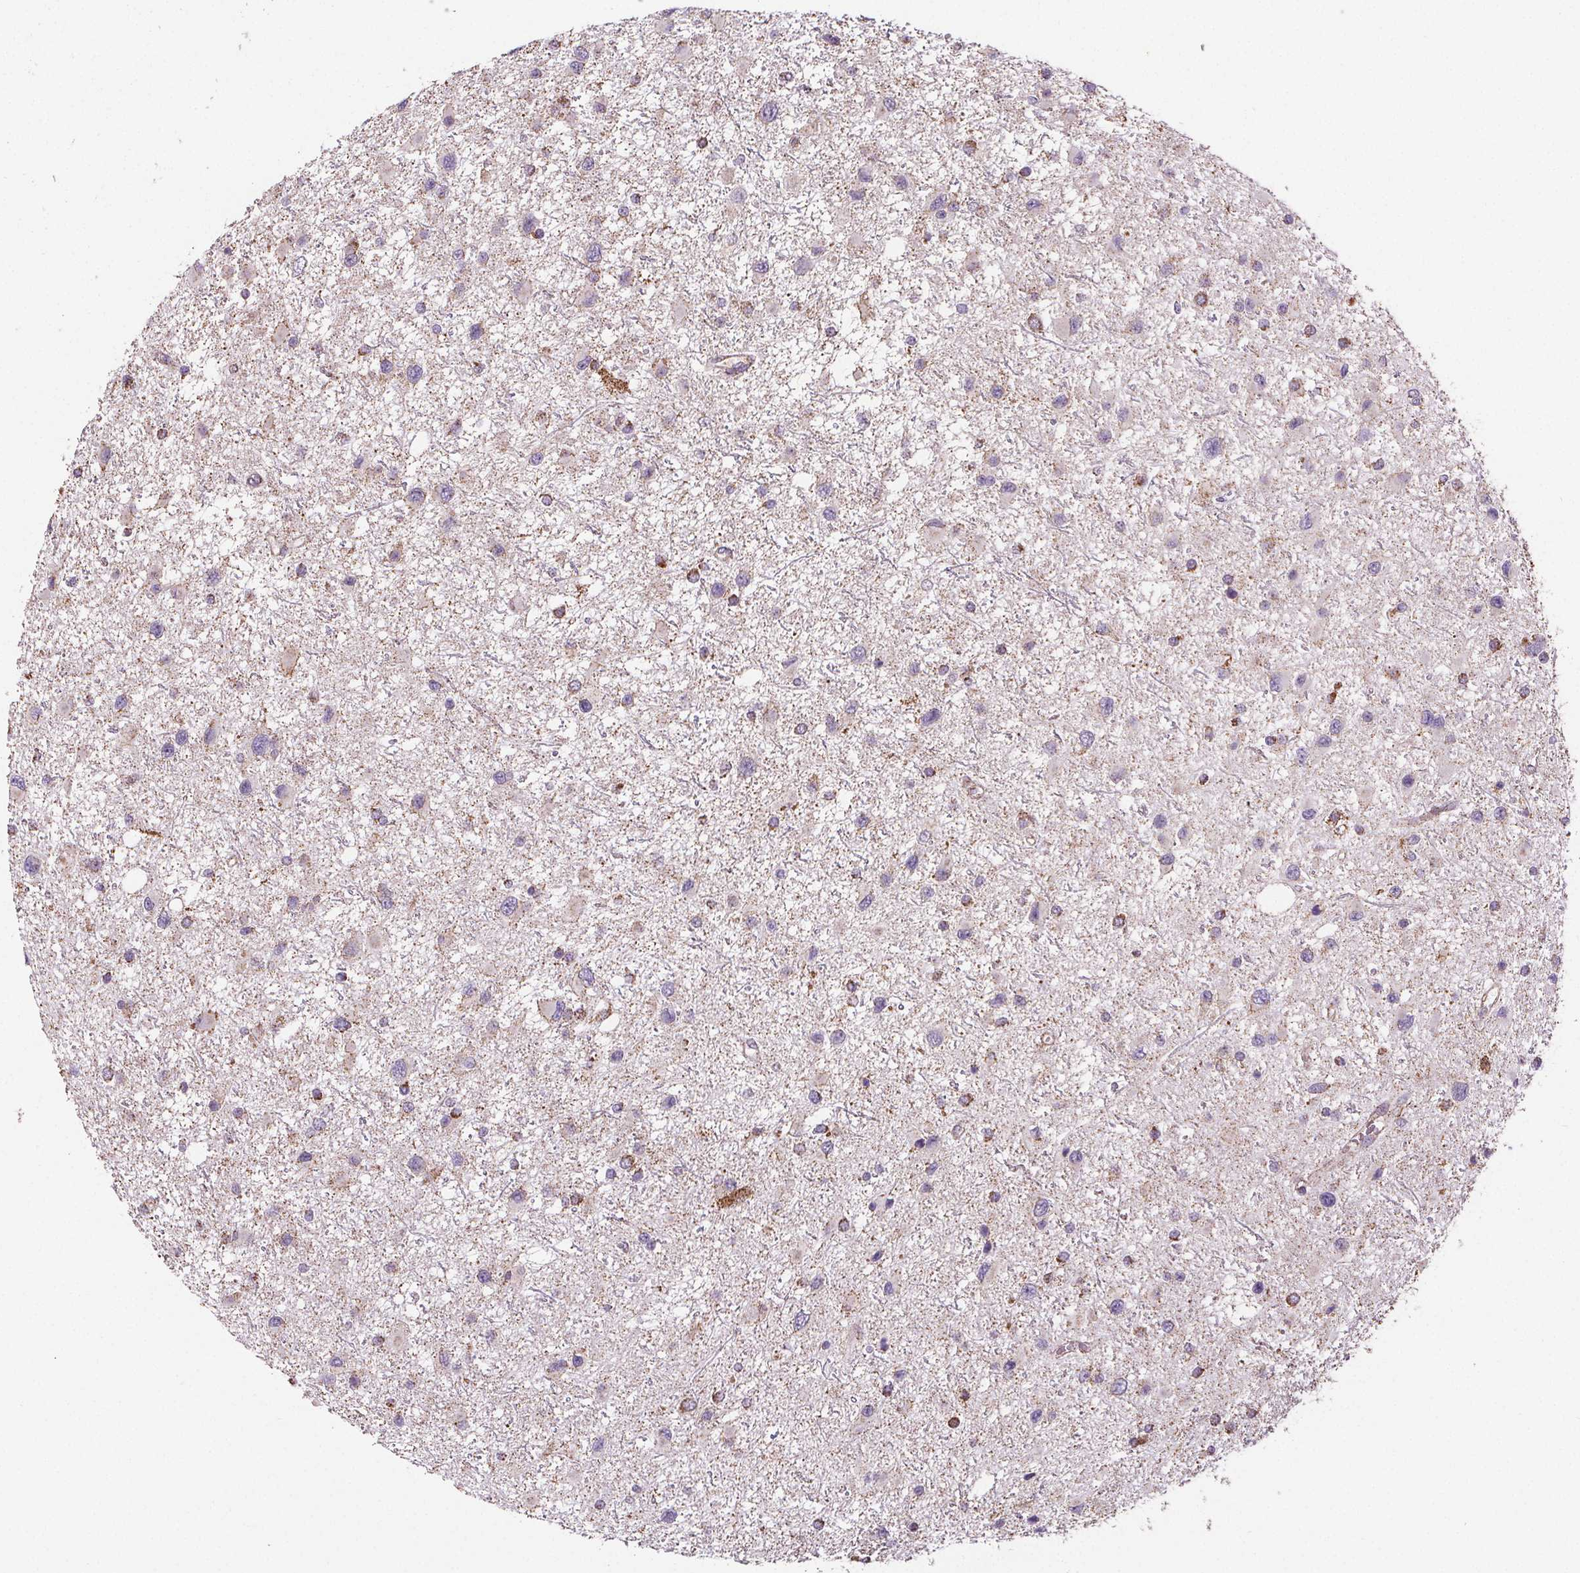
{"staining": {"intensity": "moderate", "quantity": "<25%", "location": "cytoplasmic/membranous"}, "tissue": "glioma", "cell_type": "Tumor cells", "image_type": "cancer", "snomed": [{"axis": "morphology", "description": "Glioma, malignant, Low grade"}, {"axis": "topography", "description": "Brain"}], "caption": "This histopathology image exhibits IHC staining of glioma, with low moderate cytoplasmic/membranous positivity in approximately <25% of tumor cells.", "gene": "SUCLA2", "patient": {"sex": "female", "age": 32}}